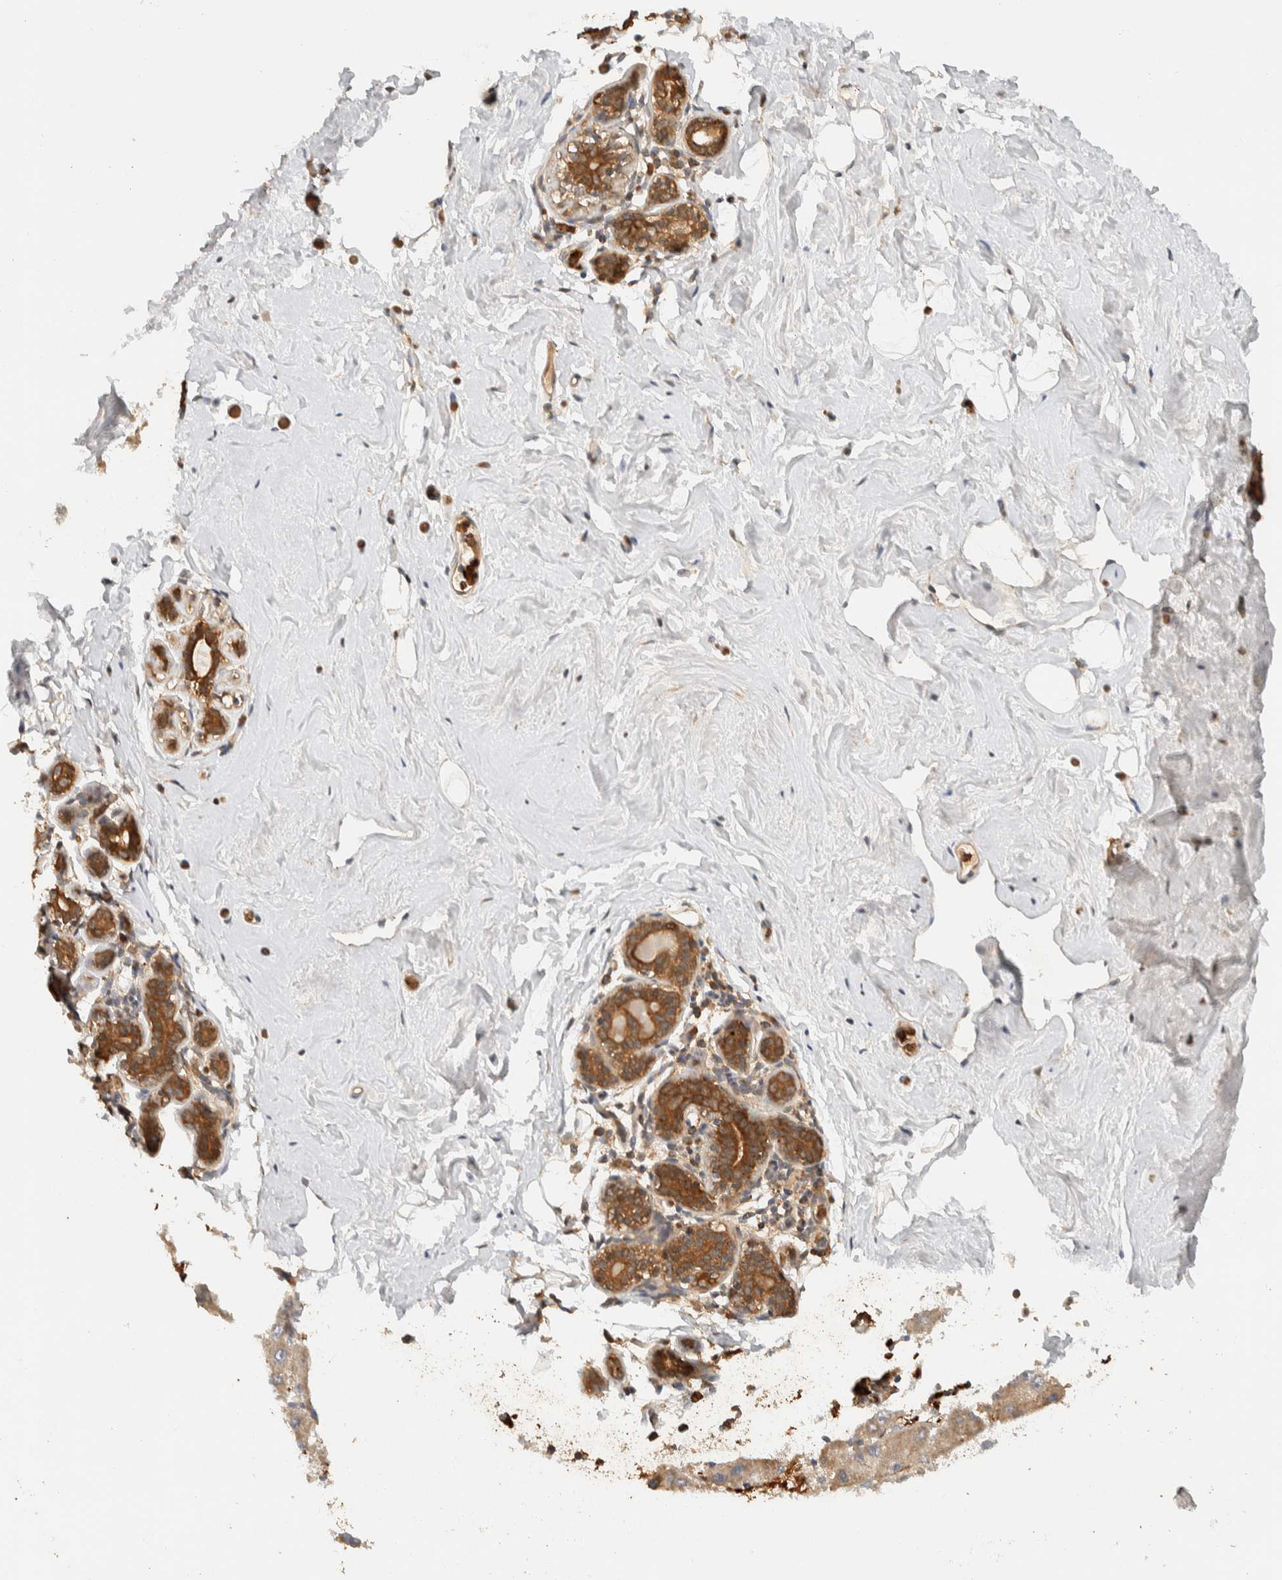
{"staining": {"intensity": "negative", "quantity": "none", "location": "none"}, "tissue": "breast", "cell_type": "Adipocytes", "image_type": "normal", "snomed": [{"axis": "morphology", "description": "Normal tissue, NOS"}, {"axis": "topography", "description": "Breast"}], "caption": "The immunohistochemistry (IHC) histopathology image has no significant positivity in adipocytes of breast. (Stains: DAB (3,3'-diaminobenzidine) IHC with hematoxylin counter stain, Microscopy: brightfield microscopy at high magnification).", "gene": "TTI2", "patient": {"sex": "female", "age": 75}}